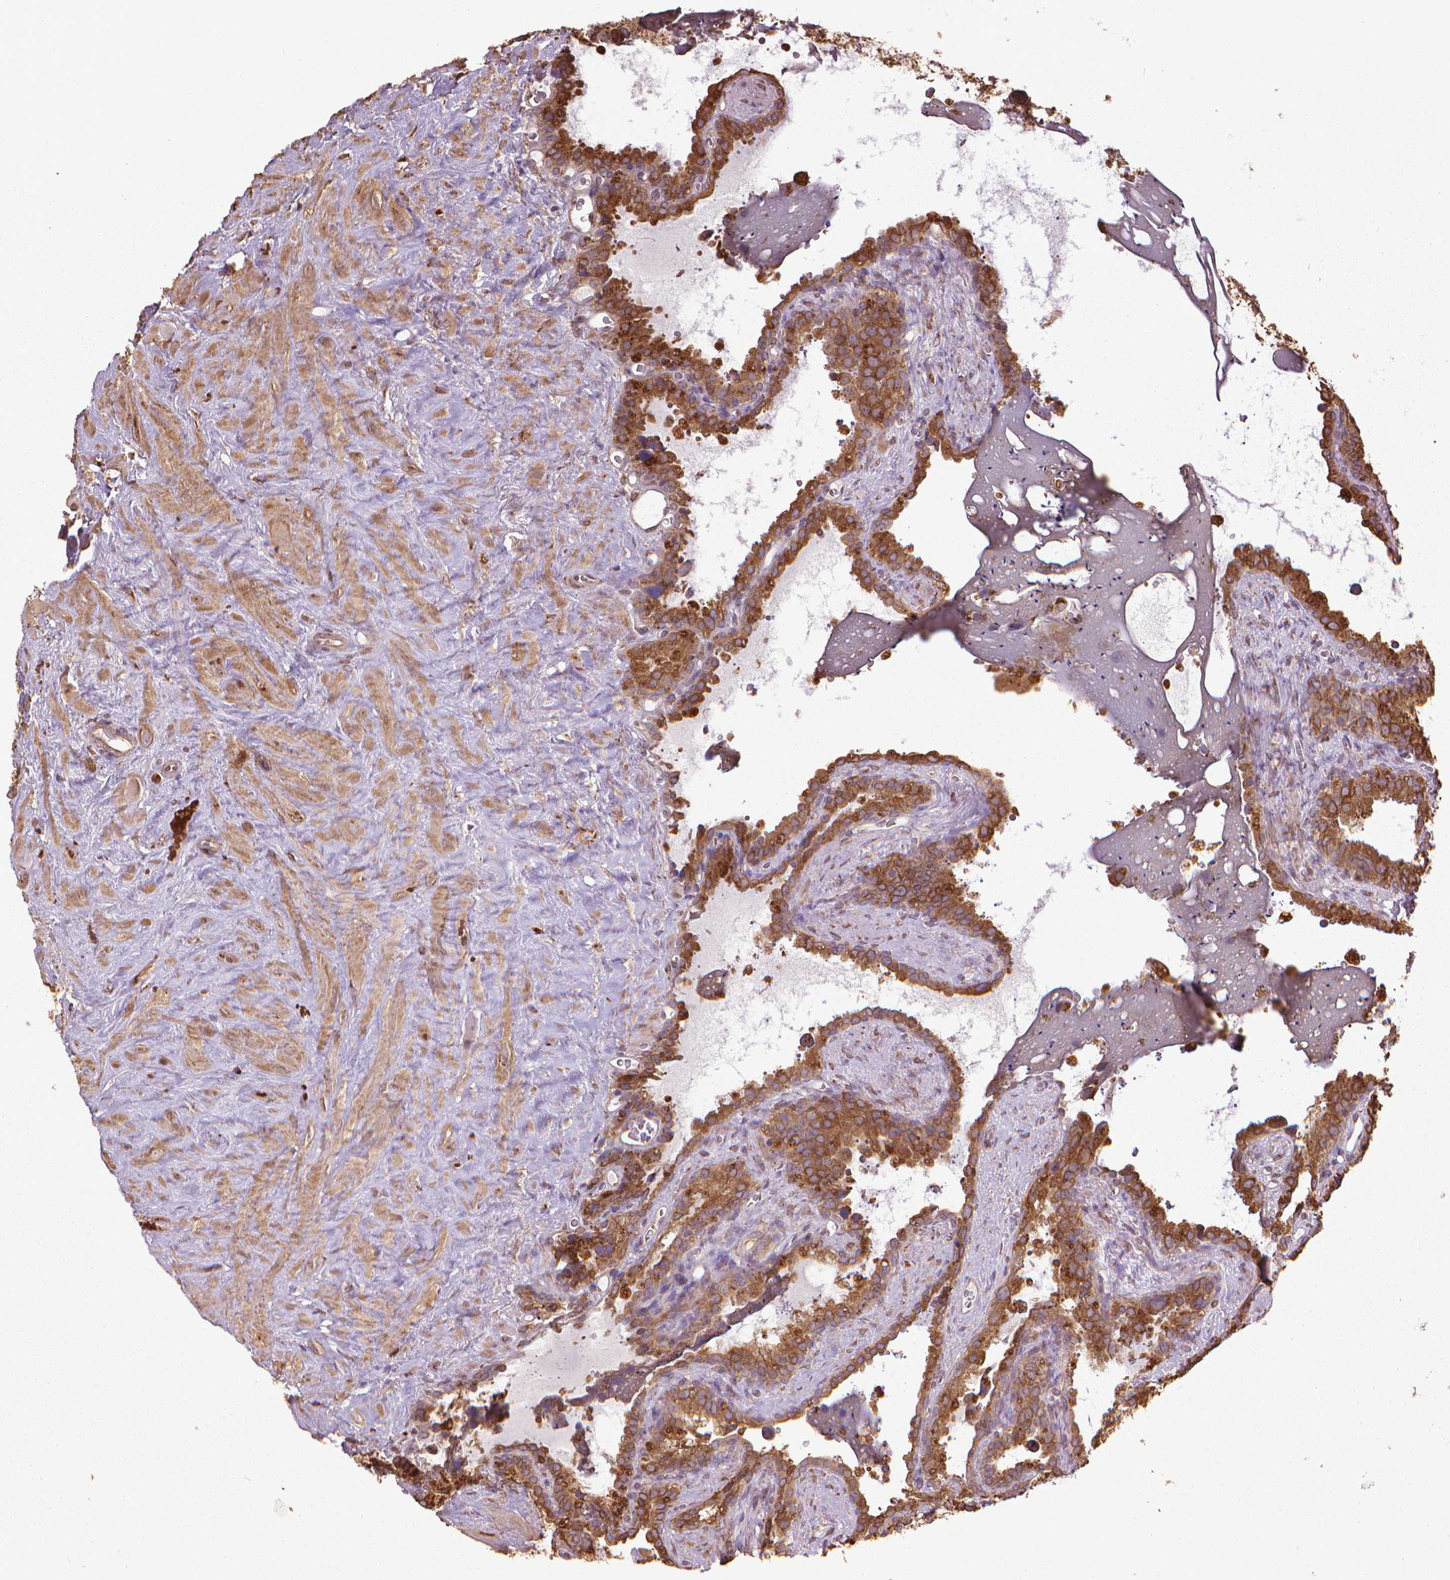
{"staining": {"intensity": "strong", "quantity": ">75%", "location": "cytoplasmic/membranous"}, "tissue": "seminal vesicle", "cell_type": "Glandular cells", "image_type": "normal", "snomed": [{"axis": "morphology", "description": "Normal tissue, NOS"}, {"axis": "topography", "description": "Prostate"}, {"axis": "topography", "description": "Seminal veicle"}], "caption": "Protein expression analysis of normal human seminal vesicle reveals strong cytoplasmic/membranous expression in approximately >75% of glandular cells. The staining was performed using DAB, with brown indicating positive protein expression. Nuclei are stained blue with hematoxylin.", "gene": "GAS1", "patient": {"sex": "male", "age": 71}}